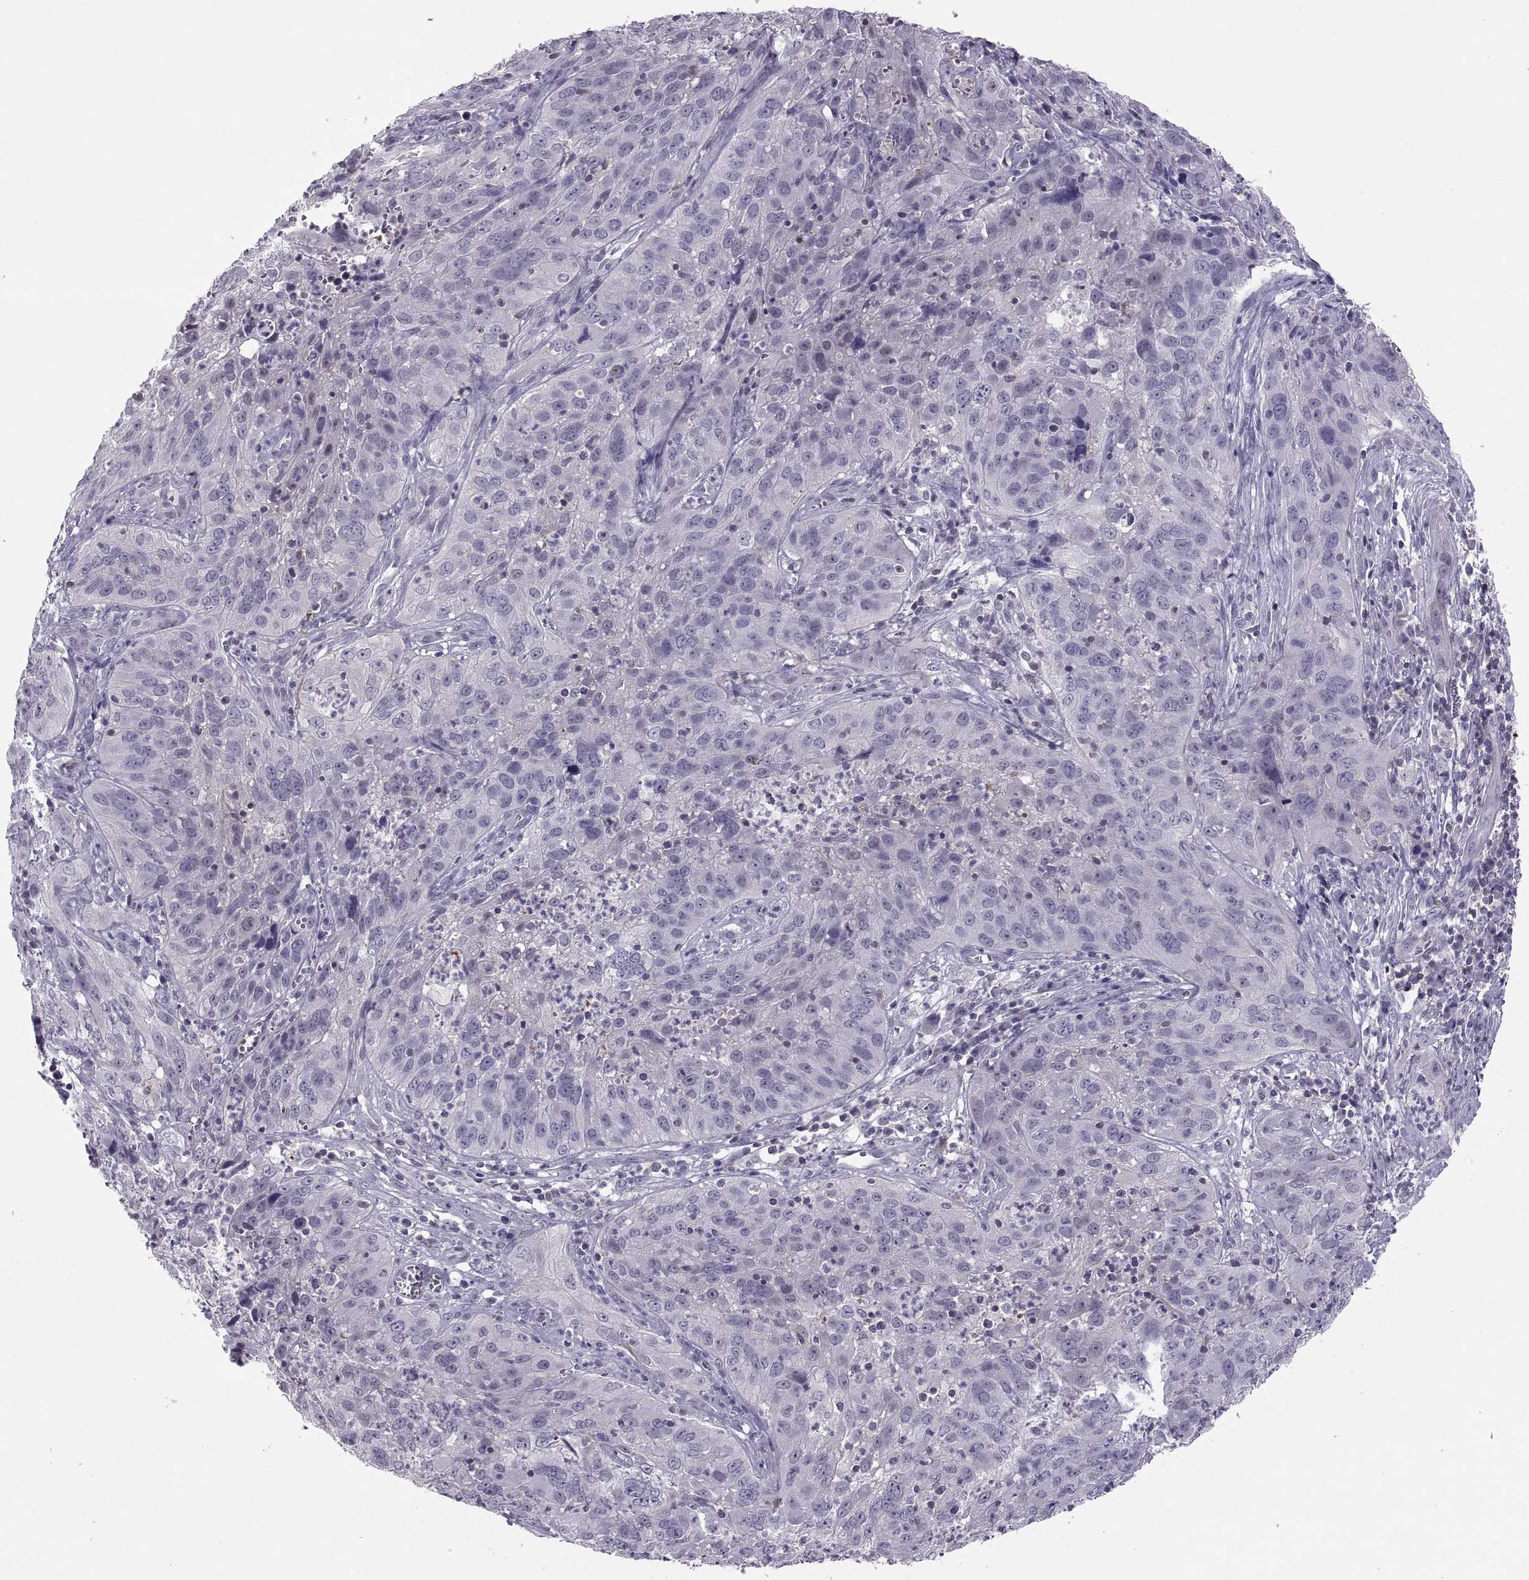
{"staining": {"intensity": "negative", "quantity": "none", "location": "none"}, "tissue": "cervical cancer", "cell_type": "Tumor cells", "image_type": "cancer", "snomed": [{"axis": "morphology", "description": "Squamous cell carcinoma, NOS"}, {"axis": "topography", "description": "Cervix"}], "caption": "Immunohistochemistry (IHC) histopathology image of neoplastic tissue: human cervical cancer (squamous cell carcinoma) stained with DAB demonstrates no significant protein positivity in tumor cells.", "gene": "TTC21A", "patient": {"sex": "female", "age": 32}}